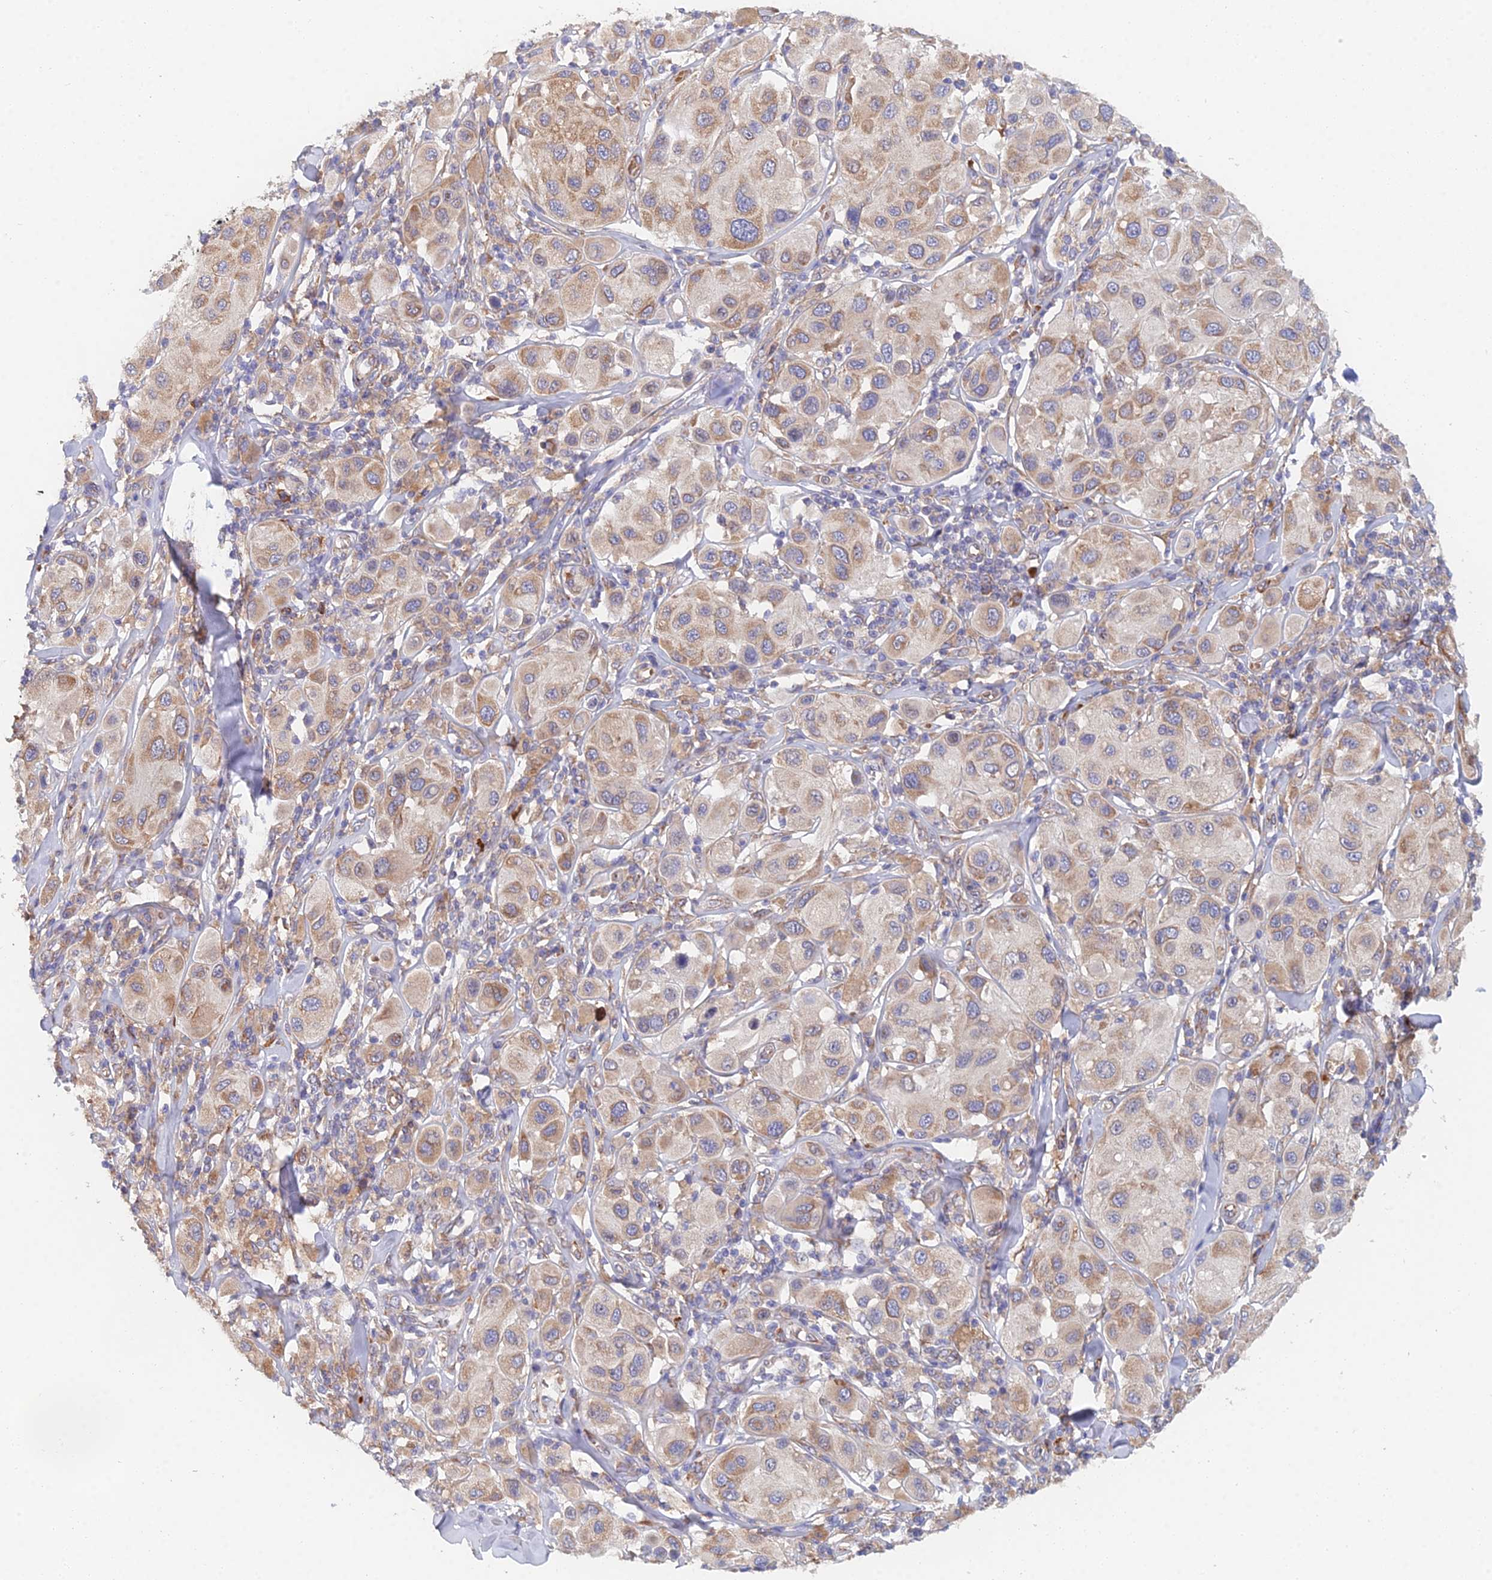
{"staining": {"intensity": "moderate", "quantity": ">75%", "location": "cytoplasmic/membranous"}, "tissue": "melanoma", "cell_type": "Tumor cells", "image_type": "cancer", "snomed": [{"axis": "morphology", "description": "Malignant melanoma, Metastatic site"}, {"axis": "topography", "description": "Skin"}], "caption": "This is a photomicrograph of IHC staining of malignant melanoma (metastatic site), which shows moderate positivity in the cytoplasmic/membranous of tumor cells.", "gene": "ELOF1", "patient": {"sex": "male", "age": 41}}